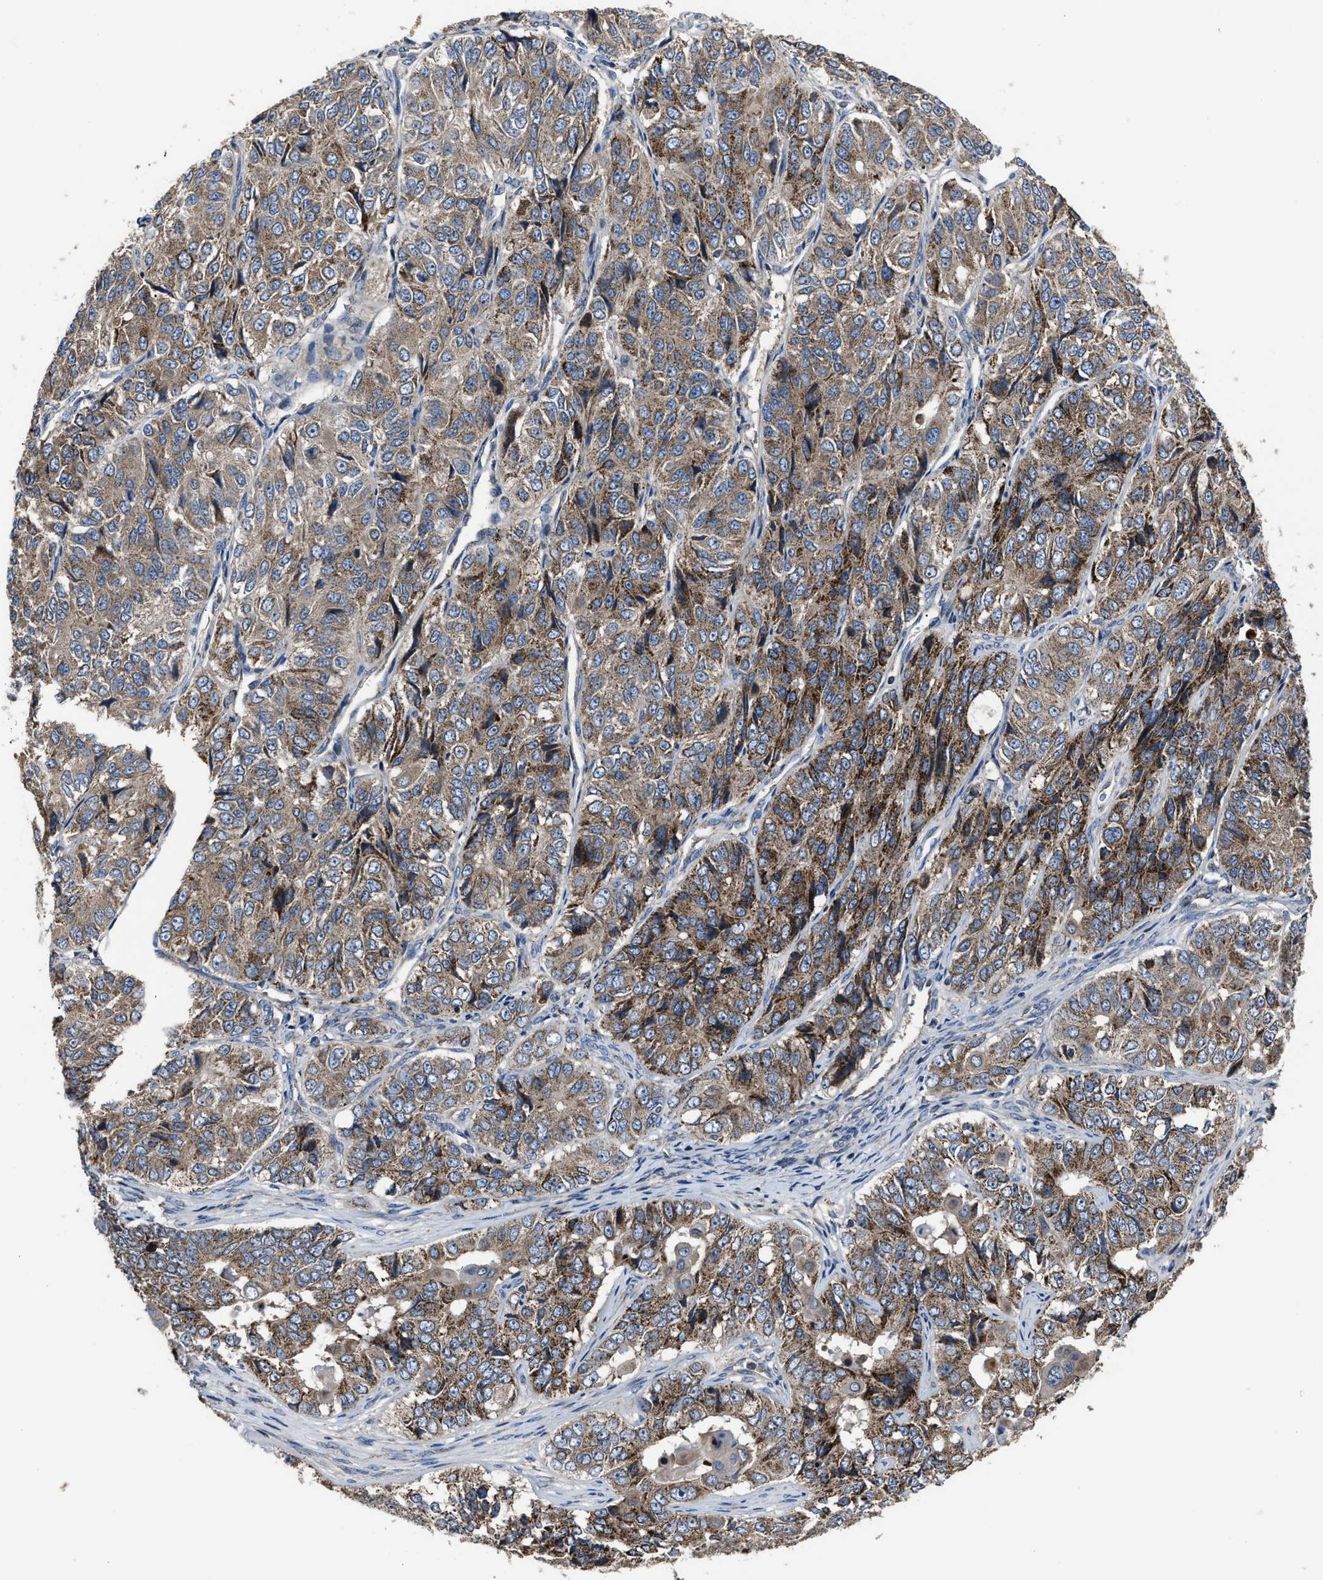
{"staining": {"intensity": "moderate", "quantity": ">75%", "location": "cytoplasmic/membranous"}, "tissue": "ovarian cancer", "cell_type": "Tumor cells", "image_type": "cancer", "snomed": [{"axis": "morphology", "description": "Carcinoma, endometroid"}, {"axis": "topography", "description": "Ovary"}], "caption": "Endometroid carcinoma (ovarian) stained for a protein displays moderate cytoplasmic/membranous positivity in tumor cells.", "gene": "PASK", "patient": {"sex": "female", "age": 51}}